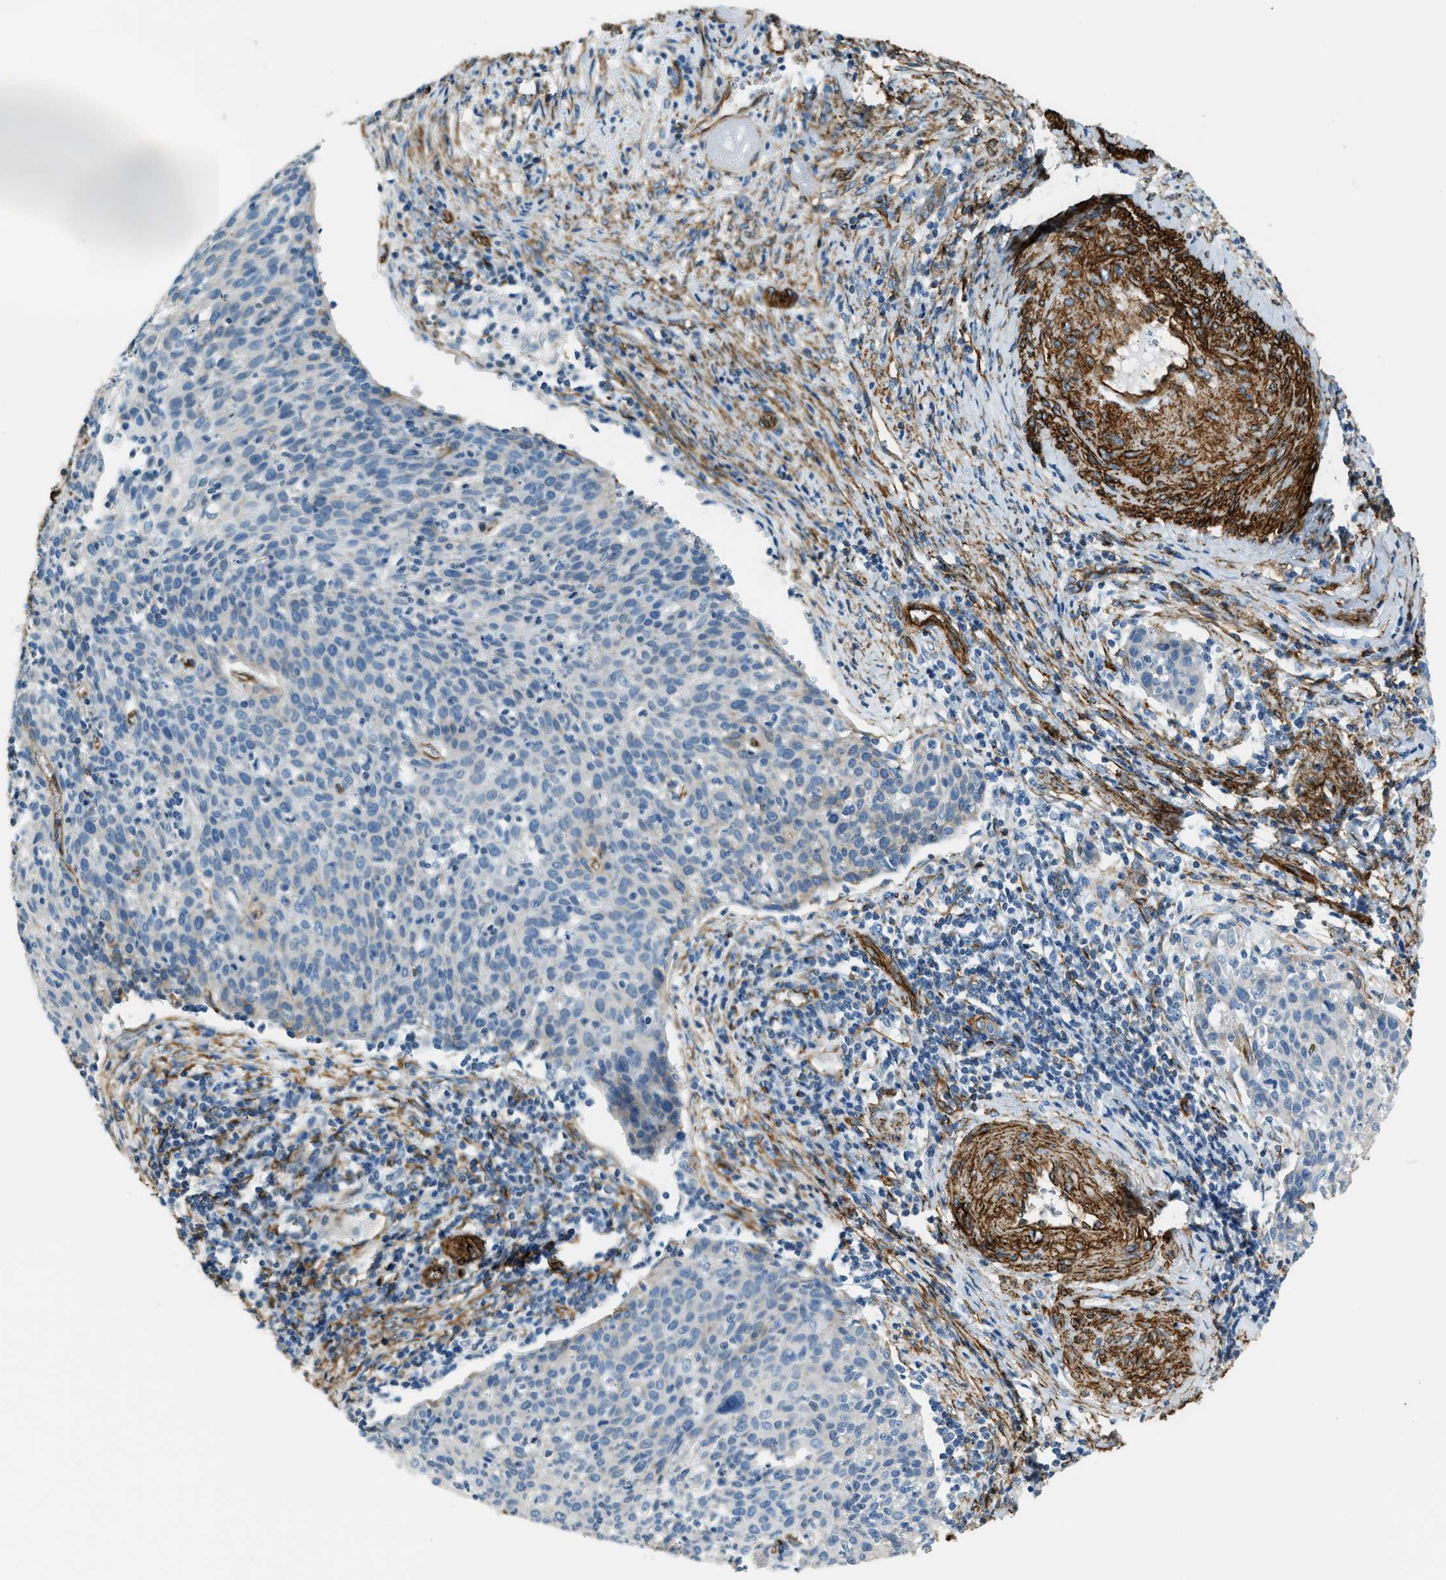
{"staining": {"intensity": "negative", "quantity": "none", "location": "none"}, "tissue": "cervical cancer", "cell_type": "Tumor cells", "image_type": "cancer", "snomed": [{"axis": "morphology", "description": "Squamous cell carcinoma, NOS"}, {"axis": "topography", "description": "Cervix"}], "caption": "Protein analysis of squamous cell carcinoma (cervical) shows no significant staining in tumor cells.", "gene": "TMEM43", "patient": {"sex": "female", "age": 38}}